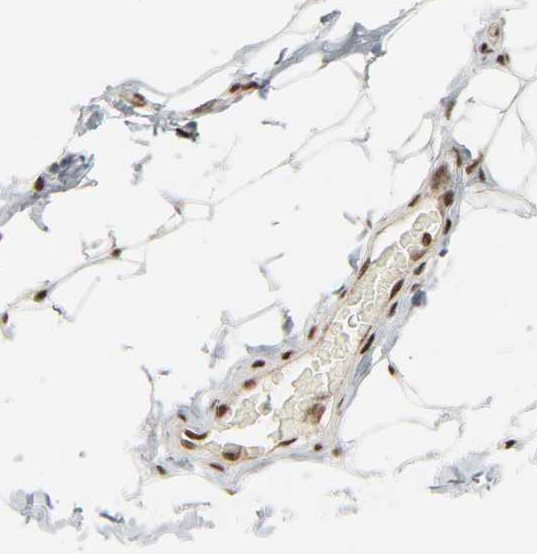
{"staining": {"intensity": "moderate", "quantity": ">75%", "location": "nuclear"}, "tissue": "adipose tissue", "cell_type": "Adipocytes", "image_type": "normal", "snomed": [{"axis": "morphology", "description": "Normal tissue, NOS"}, {"axis": "topography", "description": "Soft tissue"}], "caption": "IHC photomicrograph of benign adipose tissue: human adipose tissue stained using immunohistochemistry (IHC) exhibits medium levels of moderate protein expression localized specifically in the nuclear of adipocytes, appearing as a nuclear brown color.", "gene": "CDK9", "patient": {"sex": "male", "age": 26}}